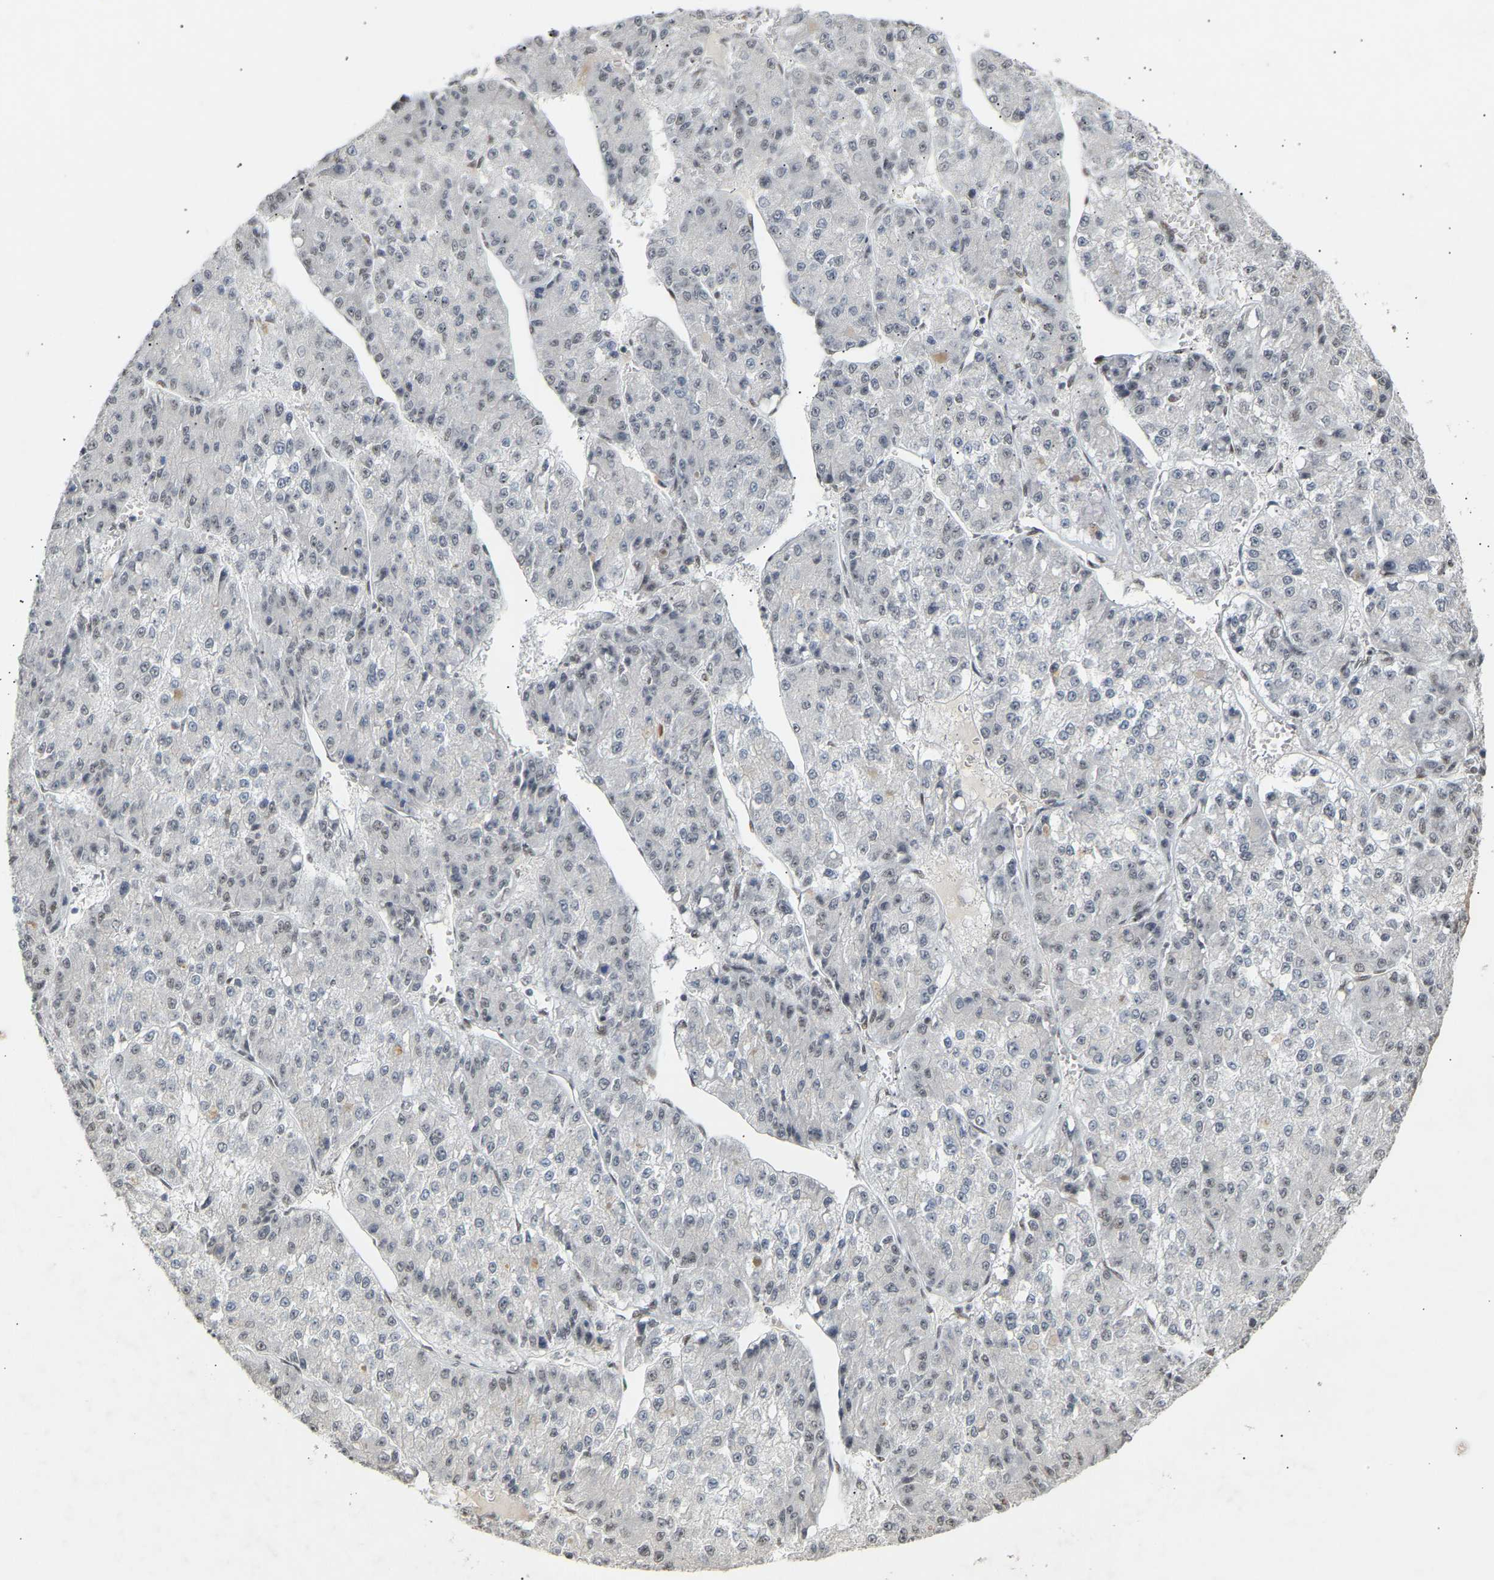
{"staining": {"intensity": "negative", "quantity": "none", "location": "none"}, "tissue": "liver cancer", "cell_type": "Tumor cells", "image_type": "cancer", "snomed": [{"axis": "morphology", "description": "Carcinoma, Hepatocellular, NOS"}, {"axis": "topography", "description": "Liver"}], "caption": "This is a photomicrograph of immunohistochemistry (IHC) staining of liver hepatocellular carcinoma, which shows no positivity in tumor cells.", "gene": "NELFB", "patient": {"sex": "female", "age": 73}}